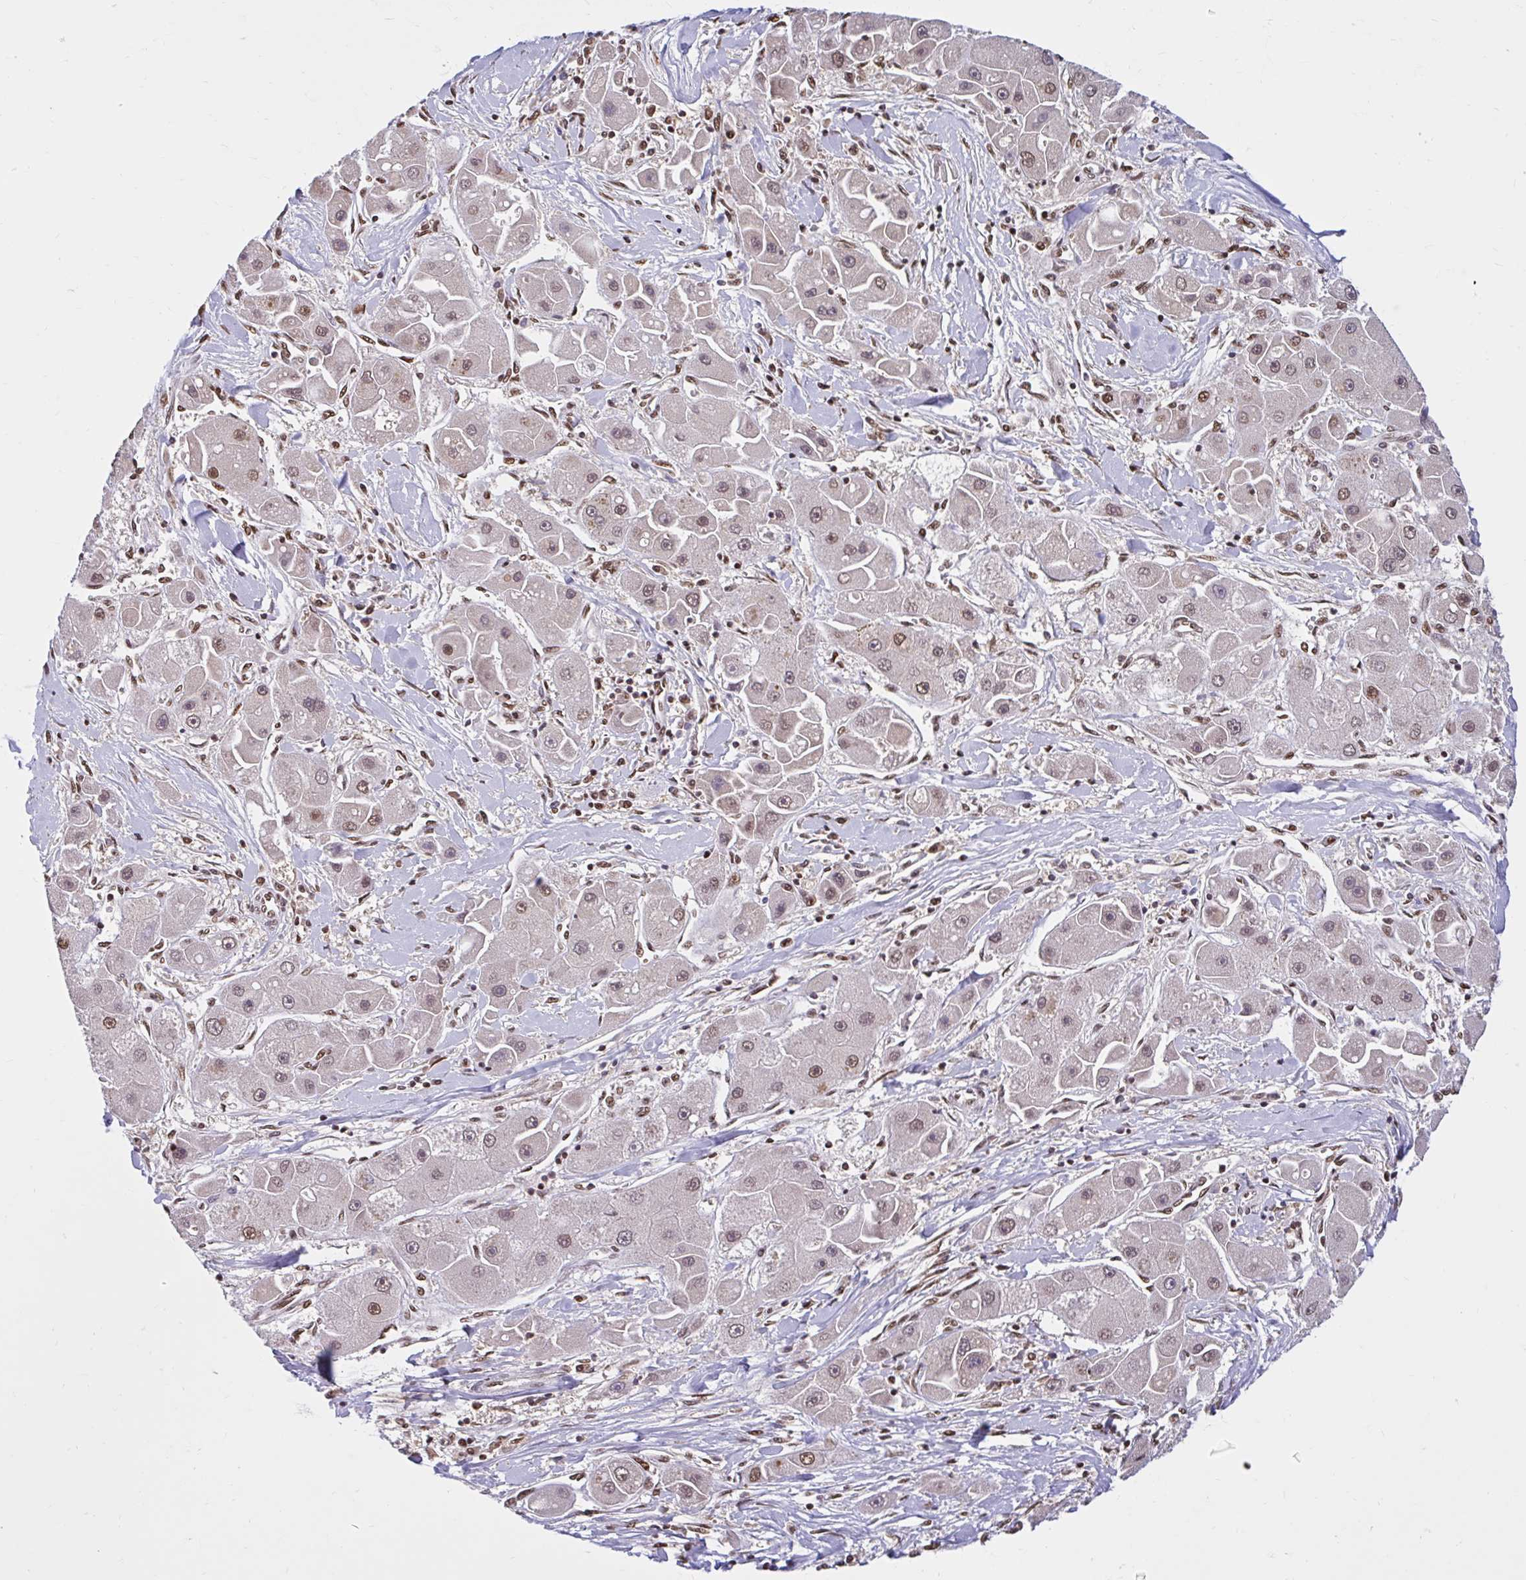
{"staining": {"intensity": "moderate", "quantity": ">75%", "location": "nuclear"}, "tissue": "liver cancer", "cell_type": "Tumor cells", "image_type": "cancer", "snomed": [{"axis": "morphology", "description": "Carcinoma, Hepatocellular, NOS"}, {"axis": "topography", "description": "Liver"}], "caption": "Tumor cells reveal moderate nuclear staining in about >75% of cells in hepatocellular carcinoma (liver).", "gene": "ABCA9", "patient": {"sex": "male", "age": 24}}